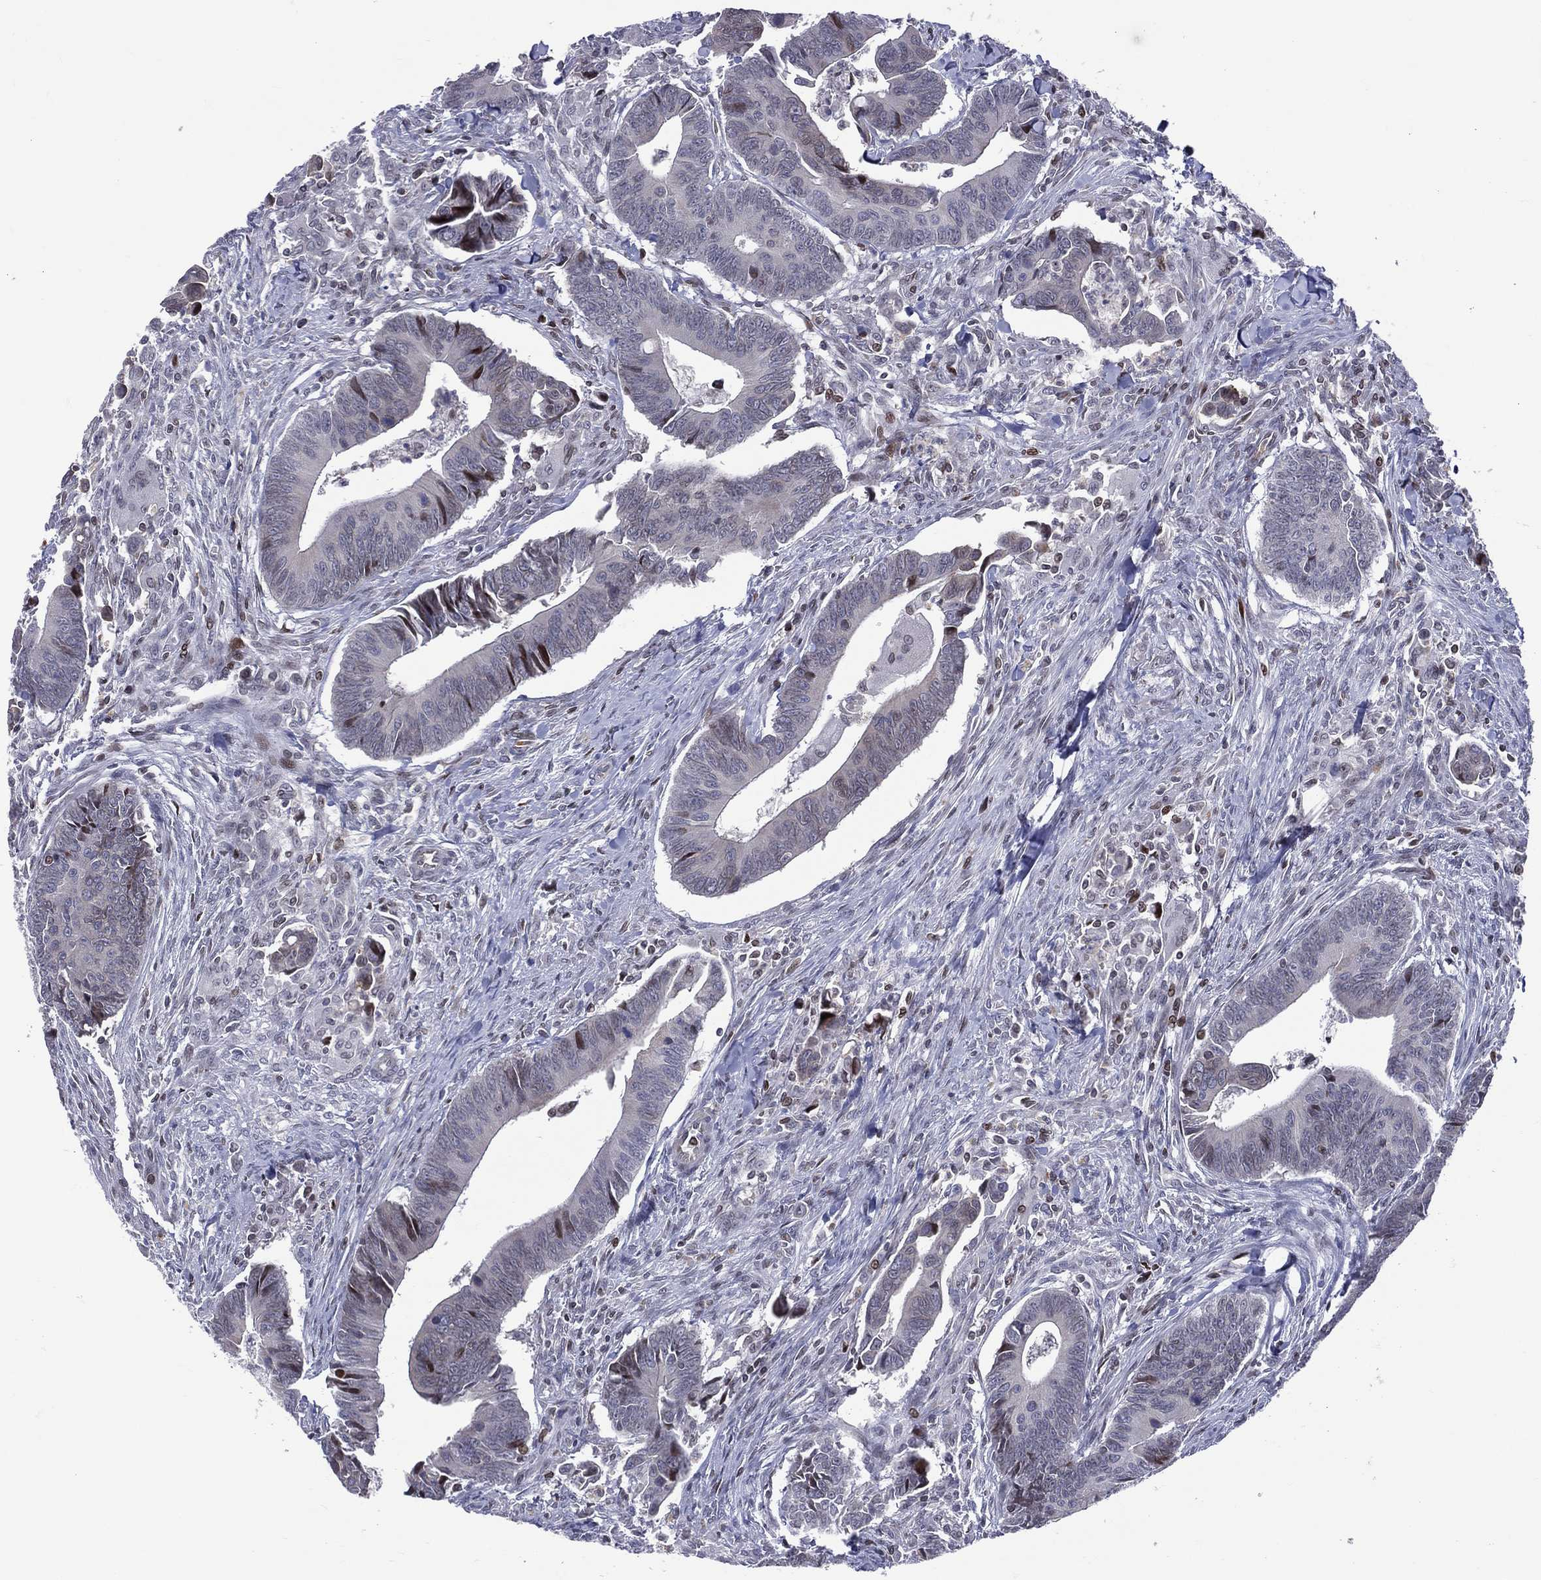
{"staining": {"intensity": "strong", "quantity": "<25%", "location": "nuclear"}, "tissue": "colorectal cancer", "cell_type": "Tumor cells", "image_type": "cancer", "snomed": [{"axis": "morphology", "description": "Adenocarcinoma, NOS"}, {"axis": "topography", "description": "Rectum"}], "caption": "Protein expression analysis of human colorectal cancer reveals strong nuclear positivity in about <25% of tumor cells. The staining is performed using DAB (3,3'-diaminobenzidine) brown chromogen to label protein expression. The nuclei are counter-stained blue using hematoxylin.", "gene": "DBF4B", "patient": {"sex": "male", "age": 67}}